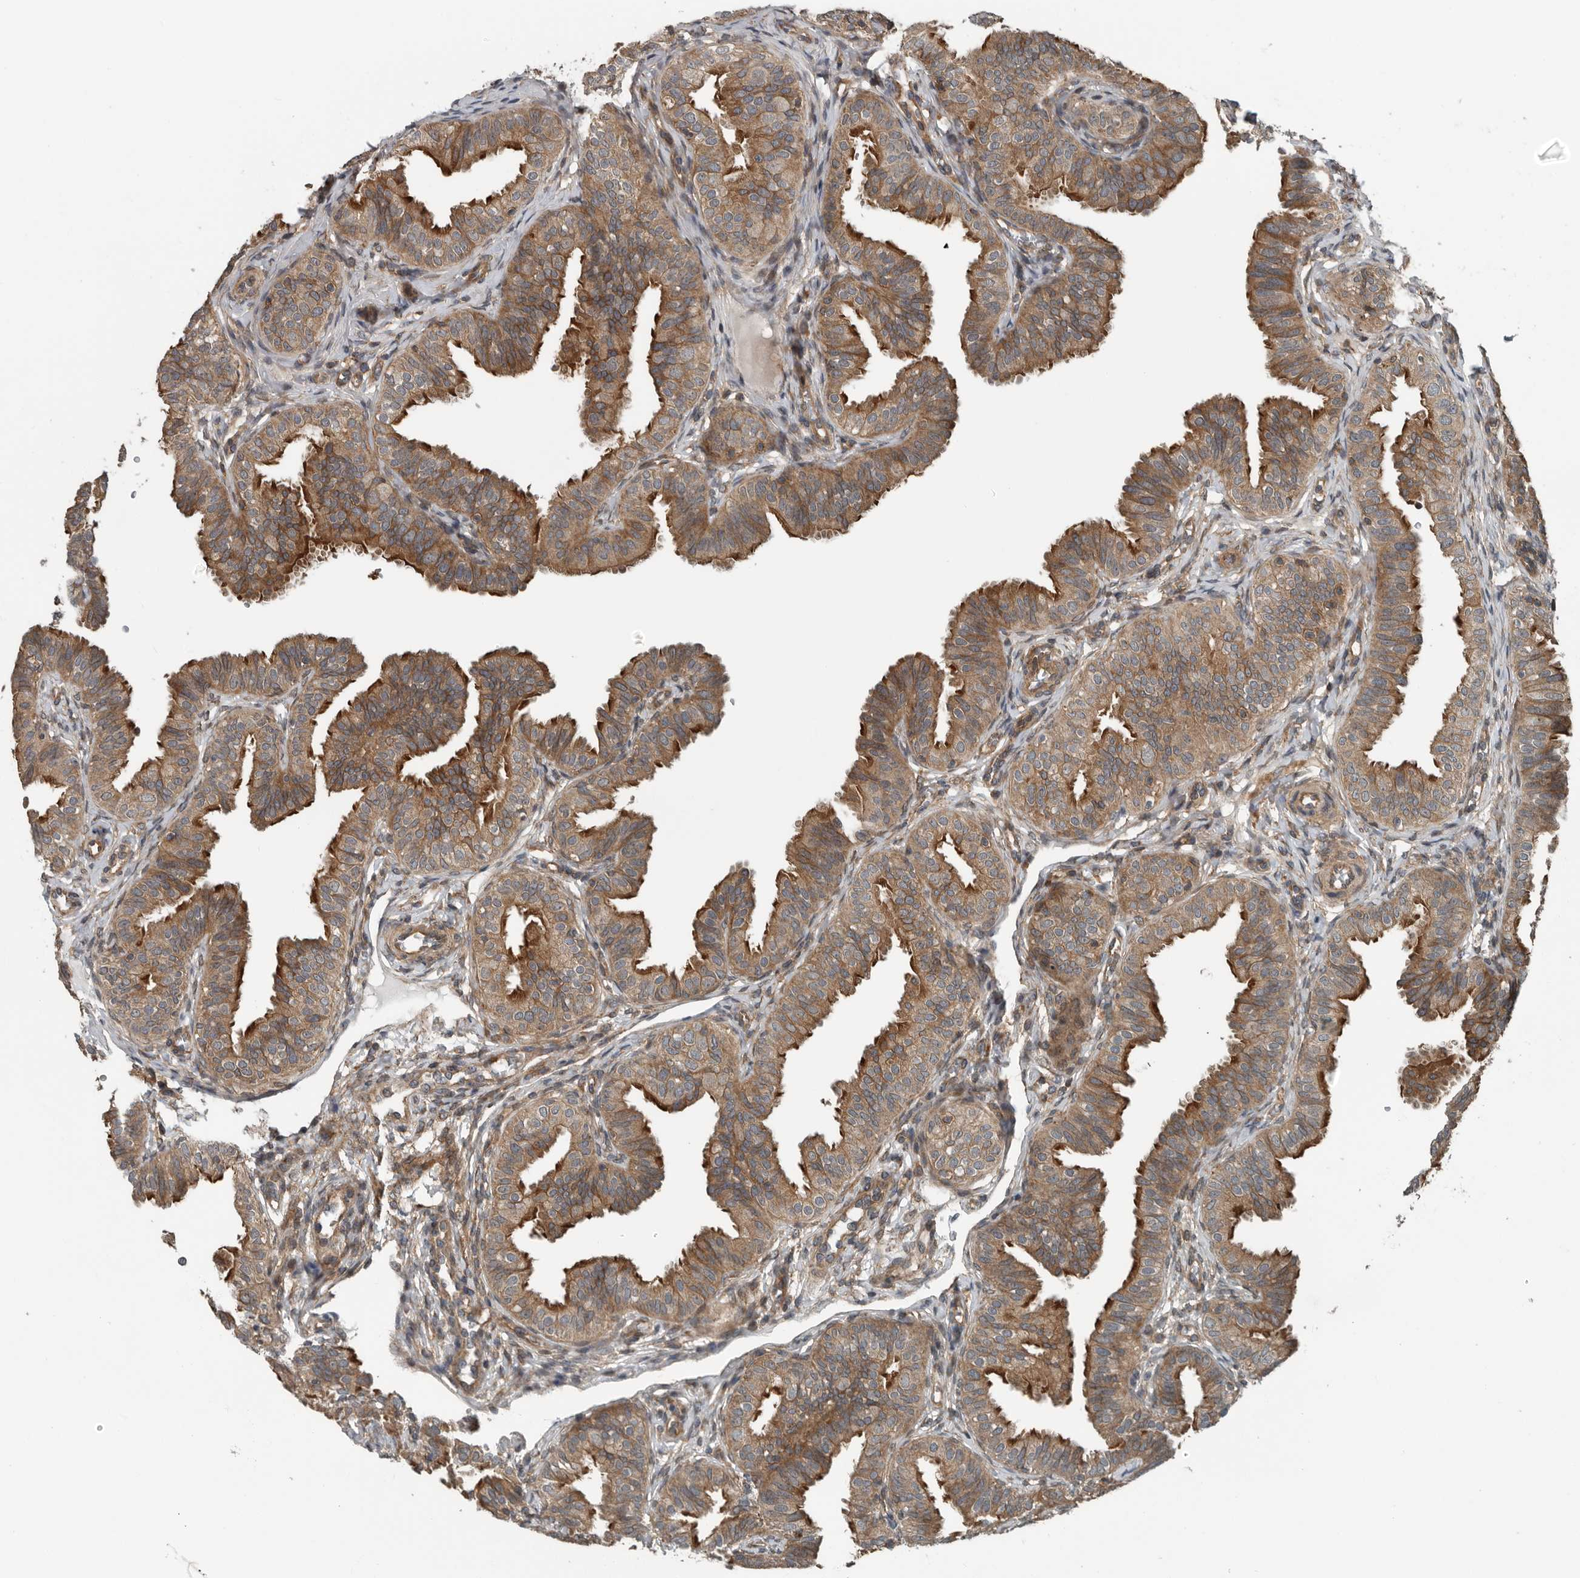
{"staining": {"intensity": "moderate", "quantity": ">75%", "location": "cytoplasmic/membranous"}, "tissue": "fallopian tube", "cell_type": "Glandular cells", "image_type": "normal", "snomed": [{"axis": "morphology", "description": "Normal tissue, NOS"}, {"axis": "topography", "description": "Fallopian tube"}], "caption": "An IHC micrograph of normal tissue is shown. Protein staining in brown labels moderate cytoplasmic/membranous positivity in fallopian tube within glandular cells.", "gene": "AMFR", "patient": {"sex": "female", "age": 35}}